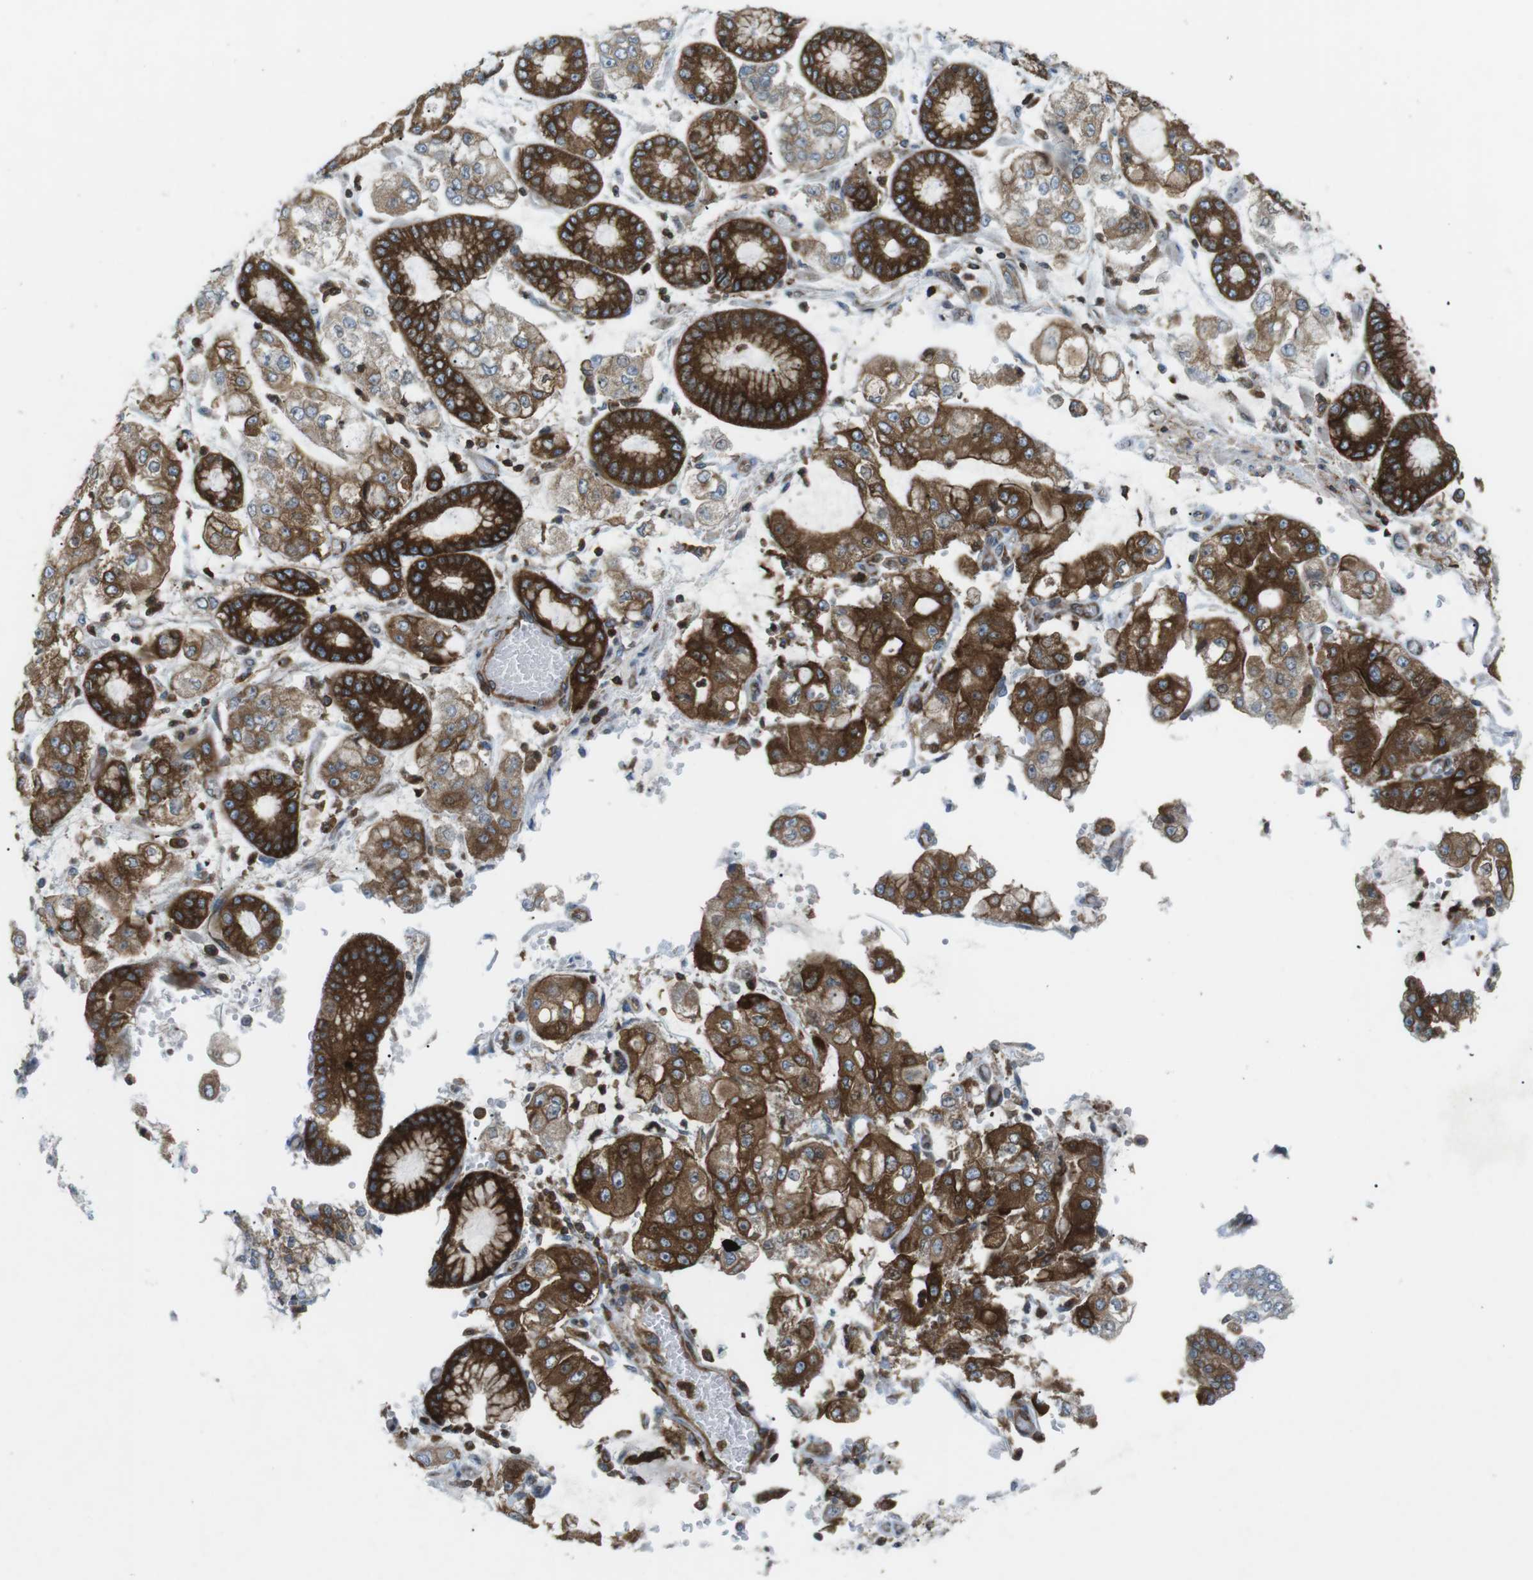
{"staining": {"intensity": "strong", "quantity": ">75%", "location": "cytoplasmic/membranous"}, "tissue": "stomach cancer", "cell_type": "Tumor cells", "image_type": "cancer", "snomed": [{"axis": "morphology", "description": "Adenocarcinoma, NOS"}, {"axis": "topography", "description": "Stomach"}], "caption": "An IHC photomicrograph of tumor tissue is shown. Protein staining in brown shows strong cytoplasmic/membranous positivity in stomach cancer within tumor cells.", "gene": "FLII", "patient": {"sex": "male", "age": 76}}